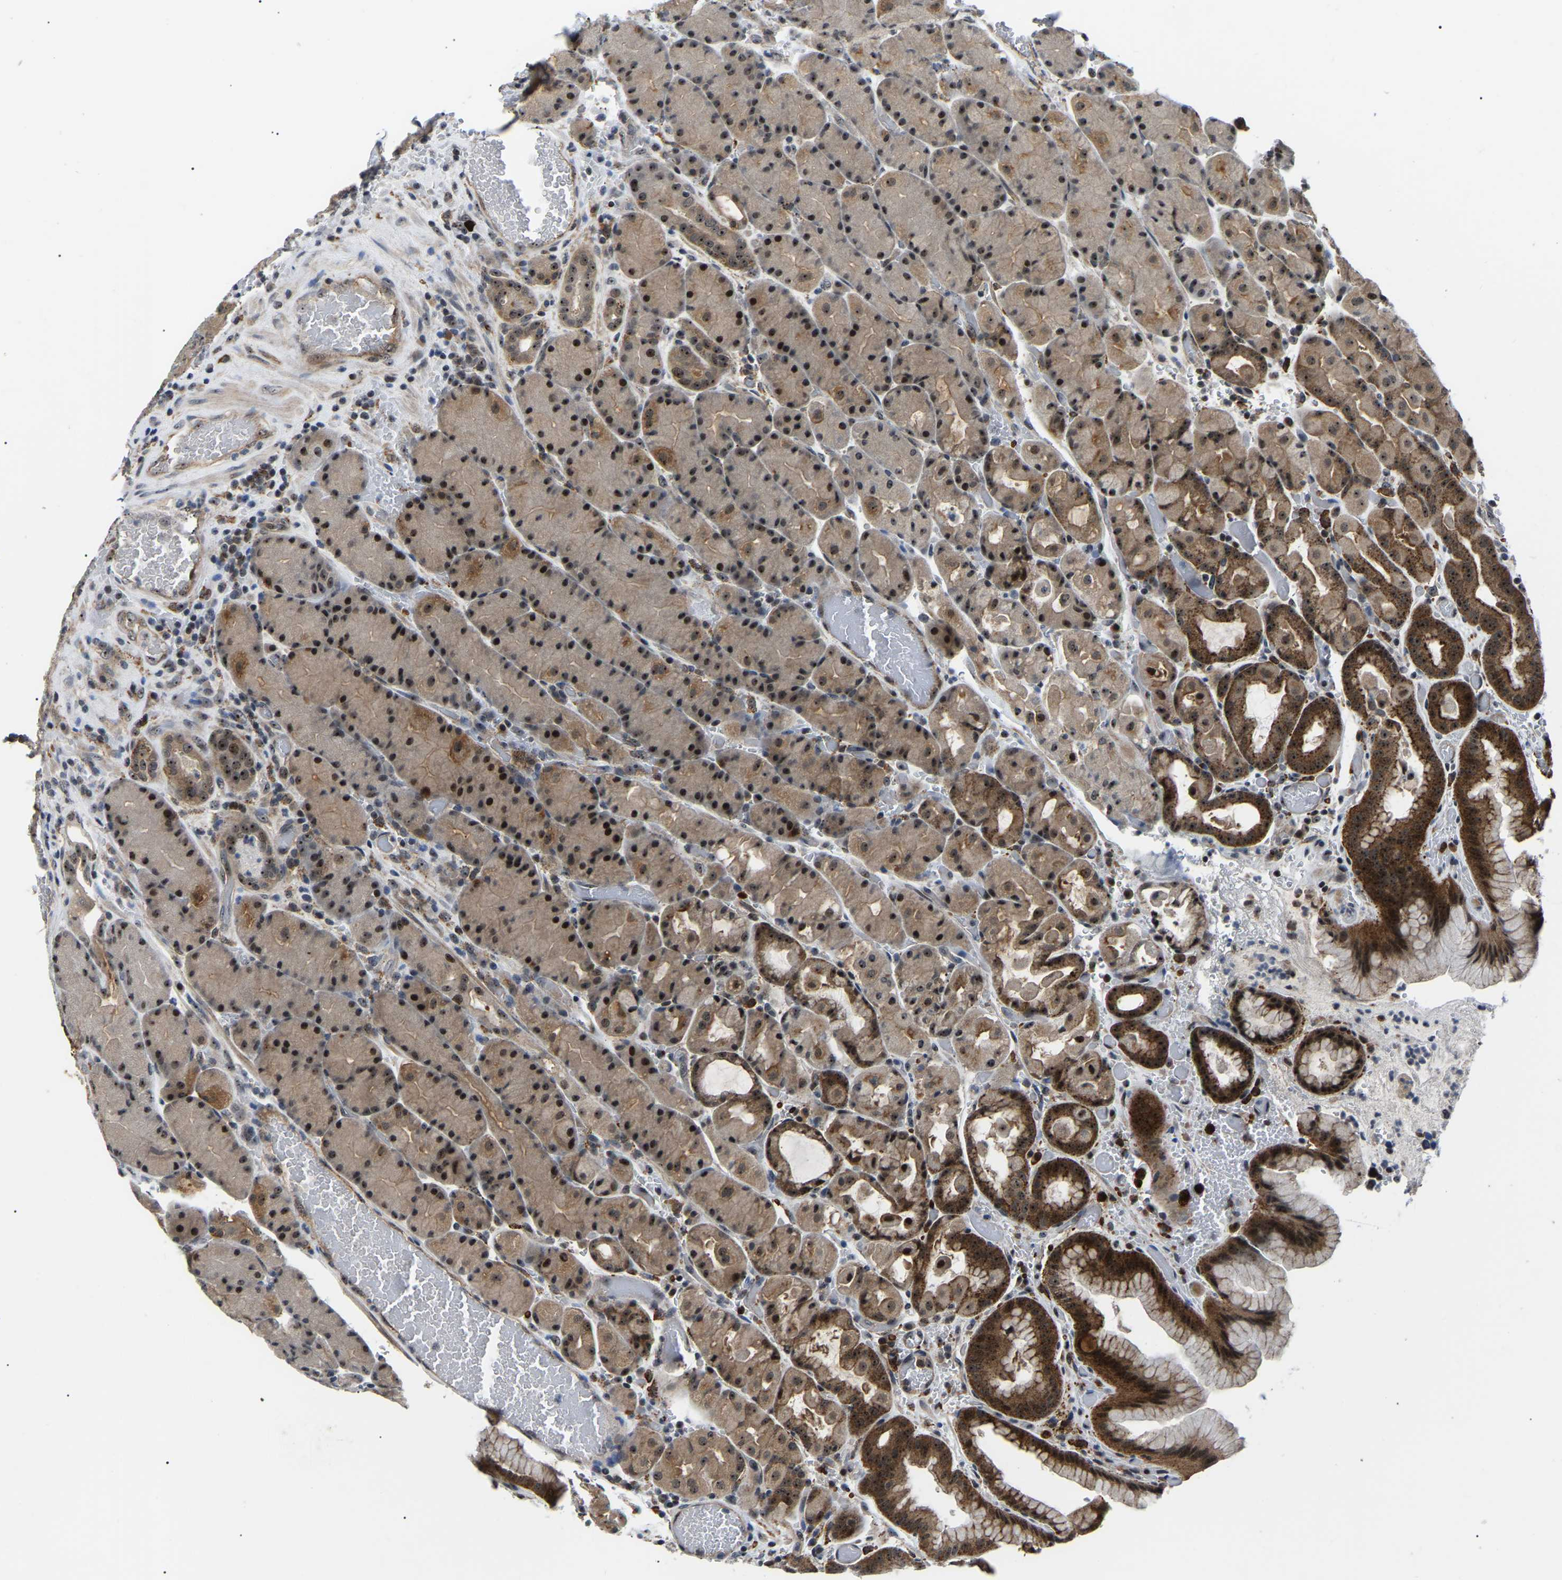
{"staining": {"intensity": "strong", "quantity": ">75%", "location": "cytoplasmic/membranous,nuclear"}, "tissue": "stomach", "cell_type": "Glandular cells", "image_type": "normal", "snomed": [{"axis": "morphology", "description": "Normal tissue, NOS"}, {"axis": "morphology", "description": "Carcinoid, malignant, NOS"}, {"axis": "topography", "description": "Stomach, upper"}], "caption": "Brown immunohistochemical staining in normal stomach reveals strong cytoplasmic/membranous,nuclear expression in approximately >75% of glandular cells. The protein of interest is stained brown, and the nuclei are stained in blue (DAB IHC with brightfield microscopy, high magnification).", "gene": "RRP1B", "patient": {"sex": "male", "age": 39}}